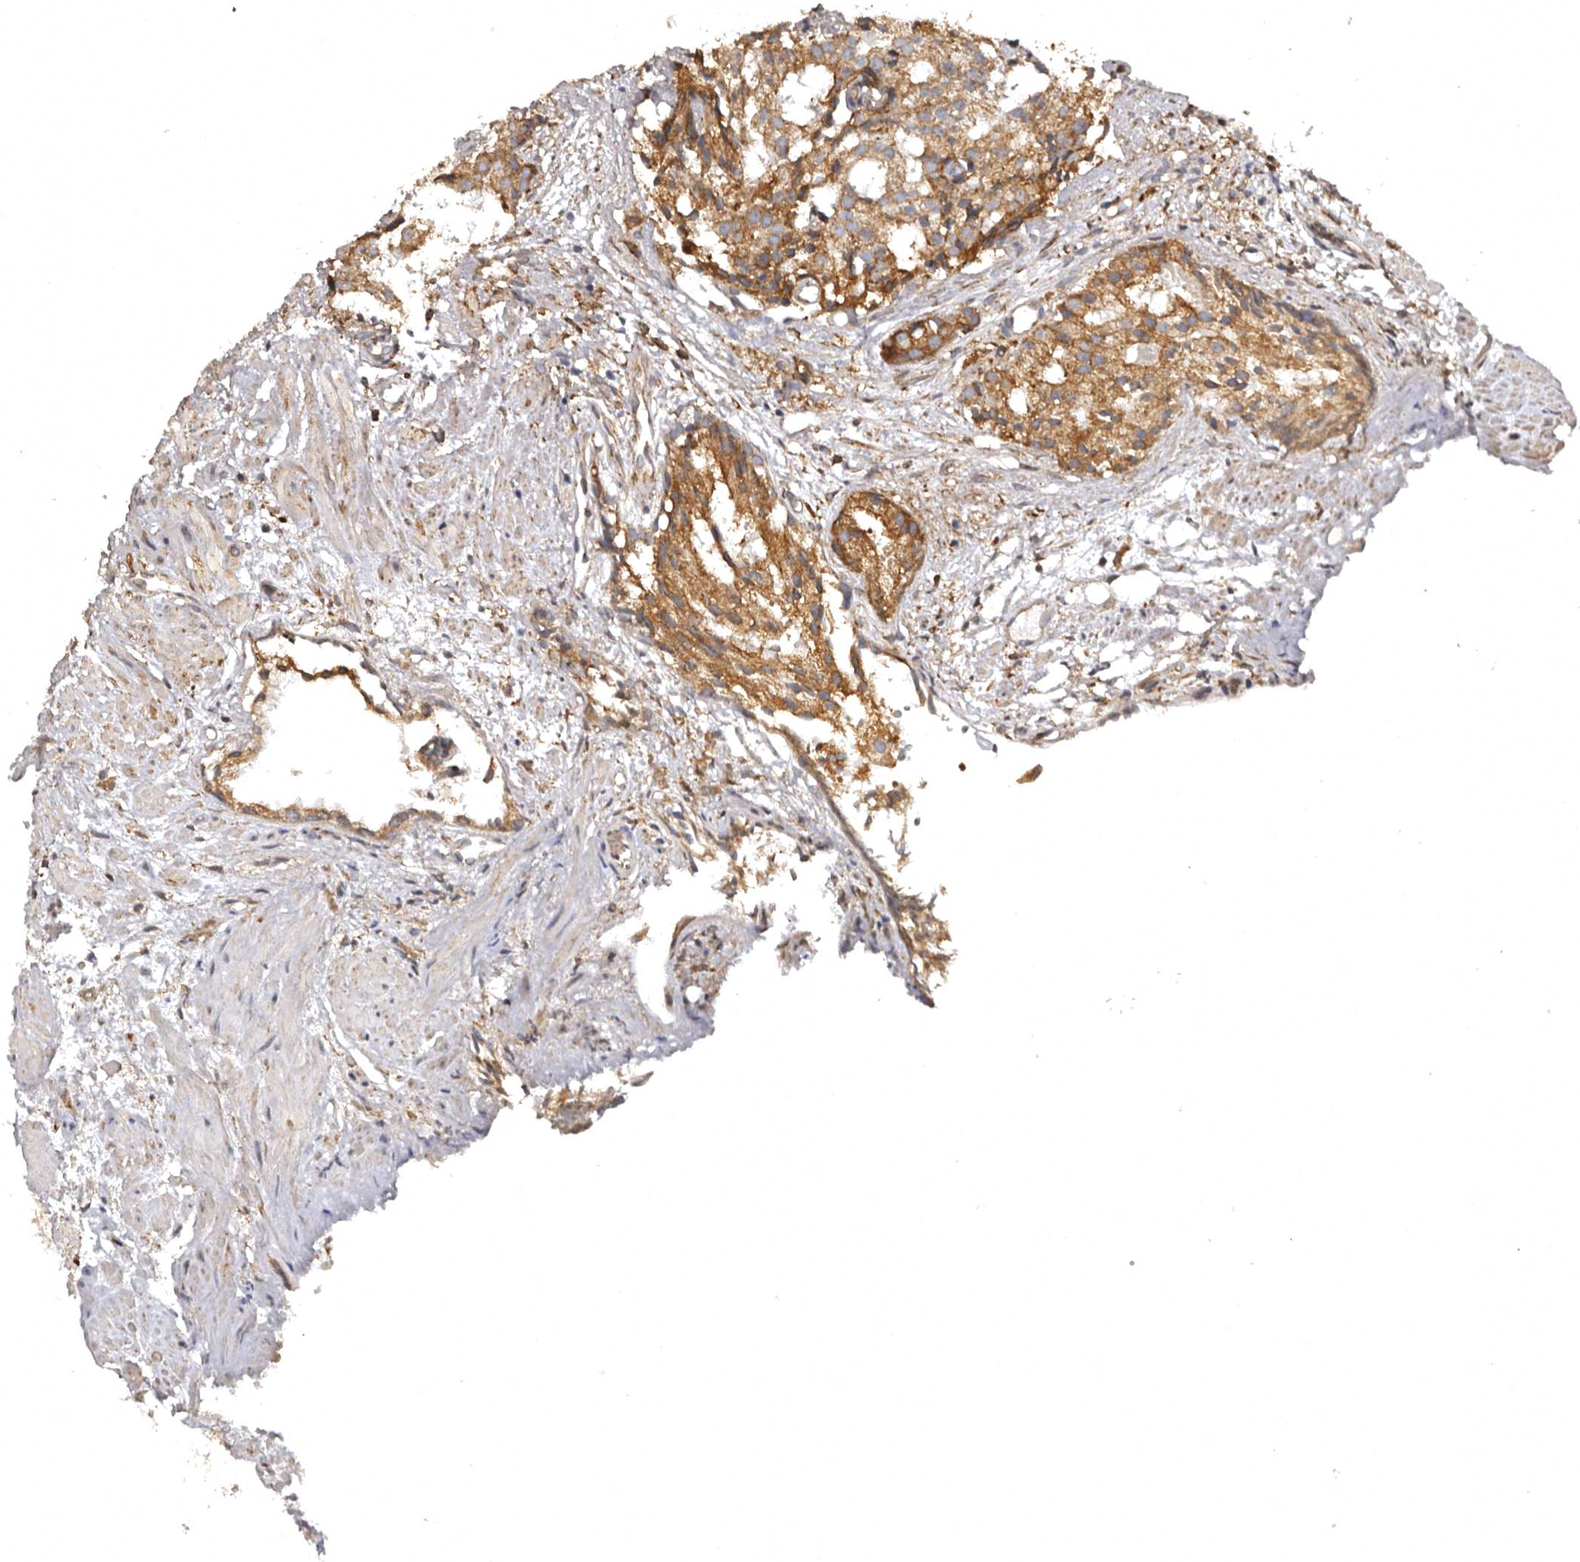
{"staining": {"intensity": "moderate", "quantity": ">75%", "location": "cytoplasmic/membranous"}, "tissue": "prostate cancer", "cell_type": "Tumor cells", "image_type": "cancer", "snomed": [{"axis": "morphology", "description": "Adenocarcinoma, Low grade"}, {"axis": "topography", "description": "Prostate"}], "caption": "Immunohistochemical staining of low-grade adenocarcinoma (prostate) displays moderate cytoplasmic/membranous protein staining in about >75% of tumor cells.", "gene": "INKA2", "patient": {"sex": "male", "age": 88}}